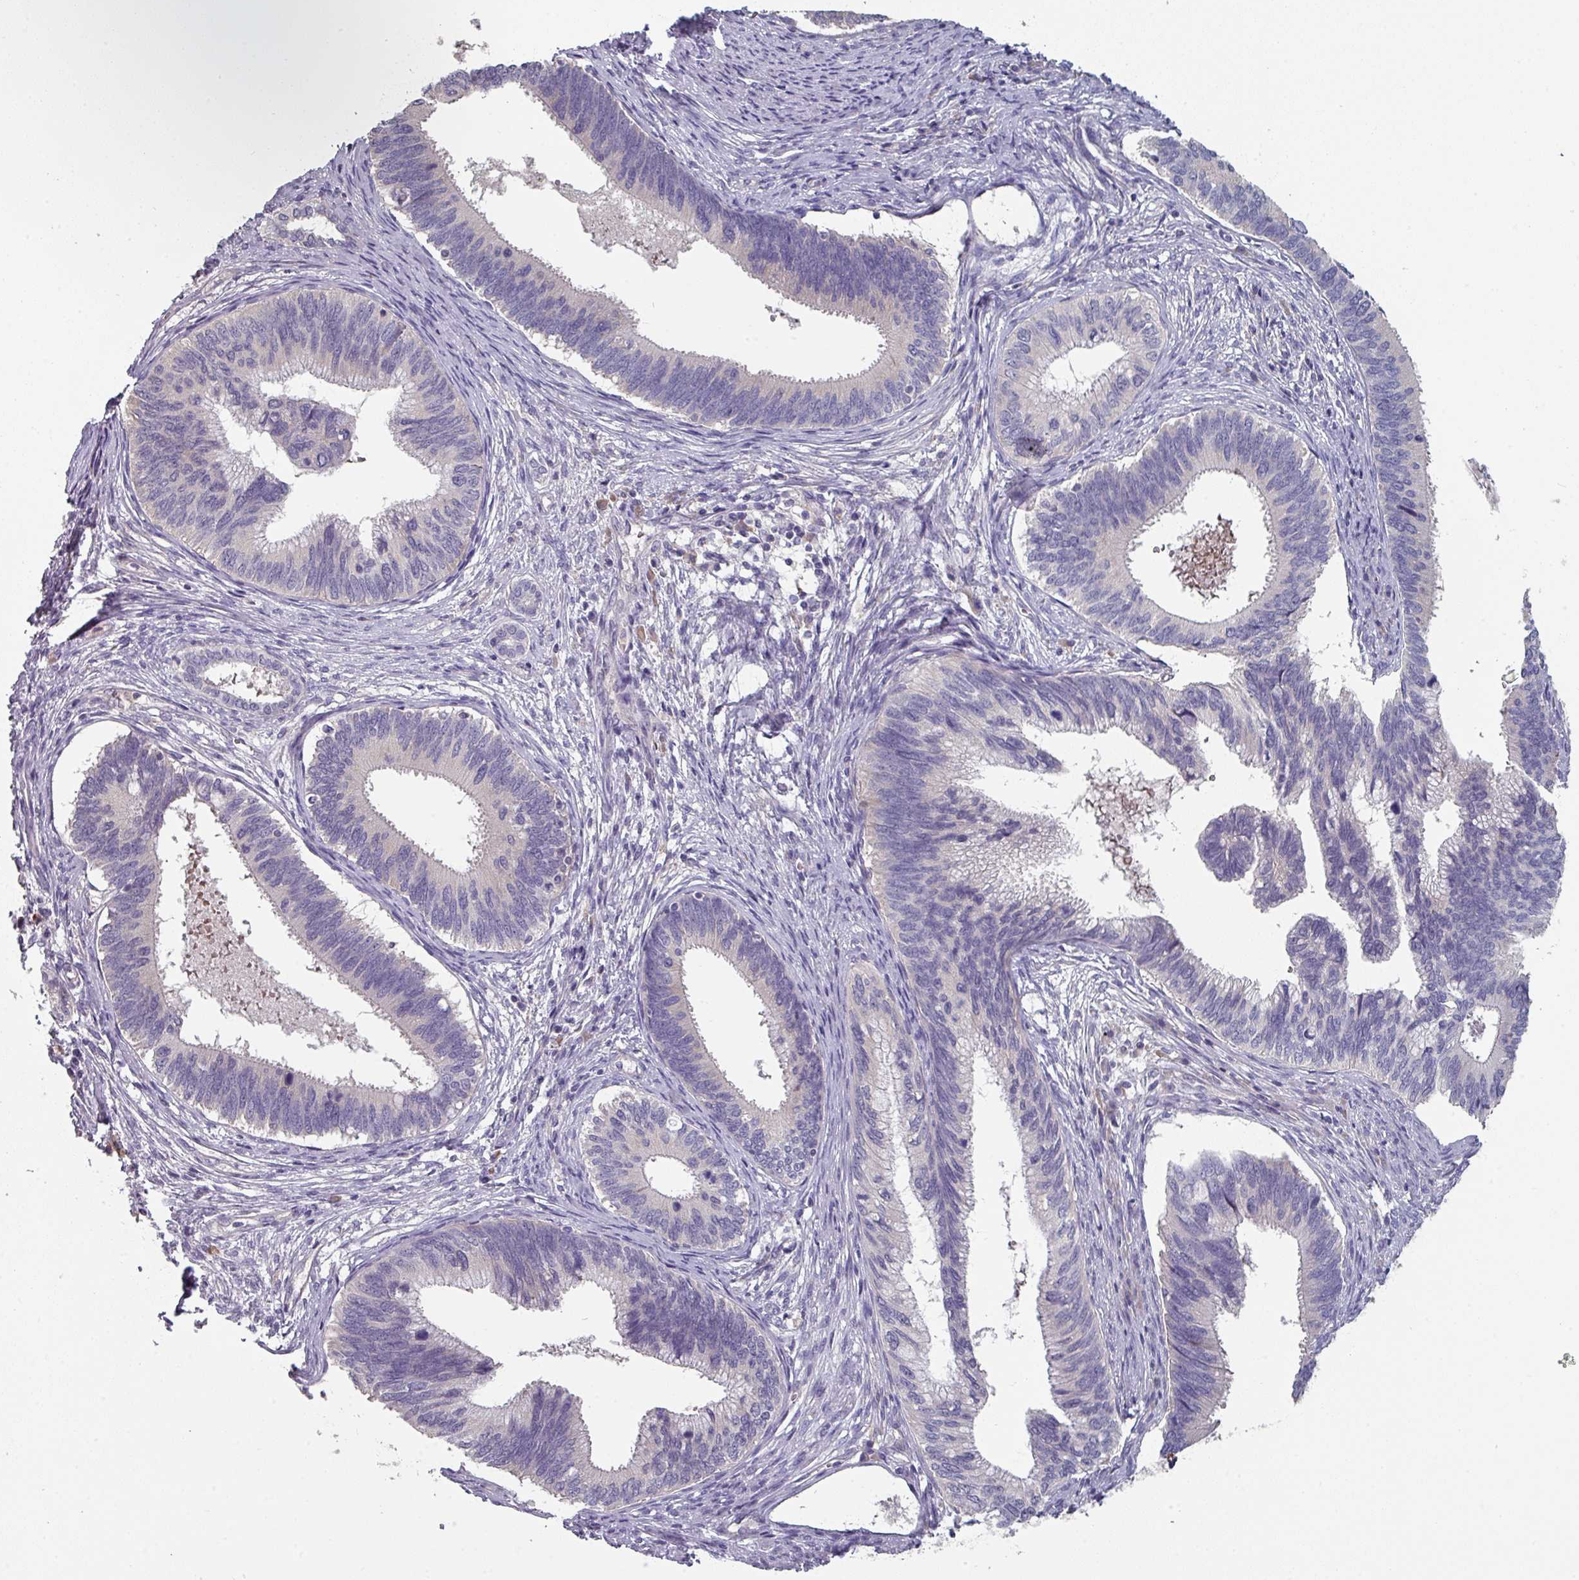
{"staining": {"intensity": "negative", "quantity": "none", "location": "none"}, "tissue": "cervical cancer", "cell_type": "Tumor cells", "image_type": "cancer", "snomed": [{"axis": "morphology", "description": "Adenocarcinoma, NOS"}, {"axis": "topography", "description": "Cervix"}], "caption": "This is a photomicrograph of immunohistochemistry staining of cervical cancer (adenocarcinoma), which shows no expression in tumor cells. (DAB (3,3'-diaminobenzidine) immunohistochemistry (IHC) visualized using brightfield microscopy, high magnification).", "gene": "PRAMEF8", "patient": {"sex": "female", "age": 42}}